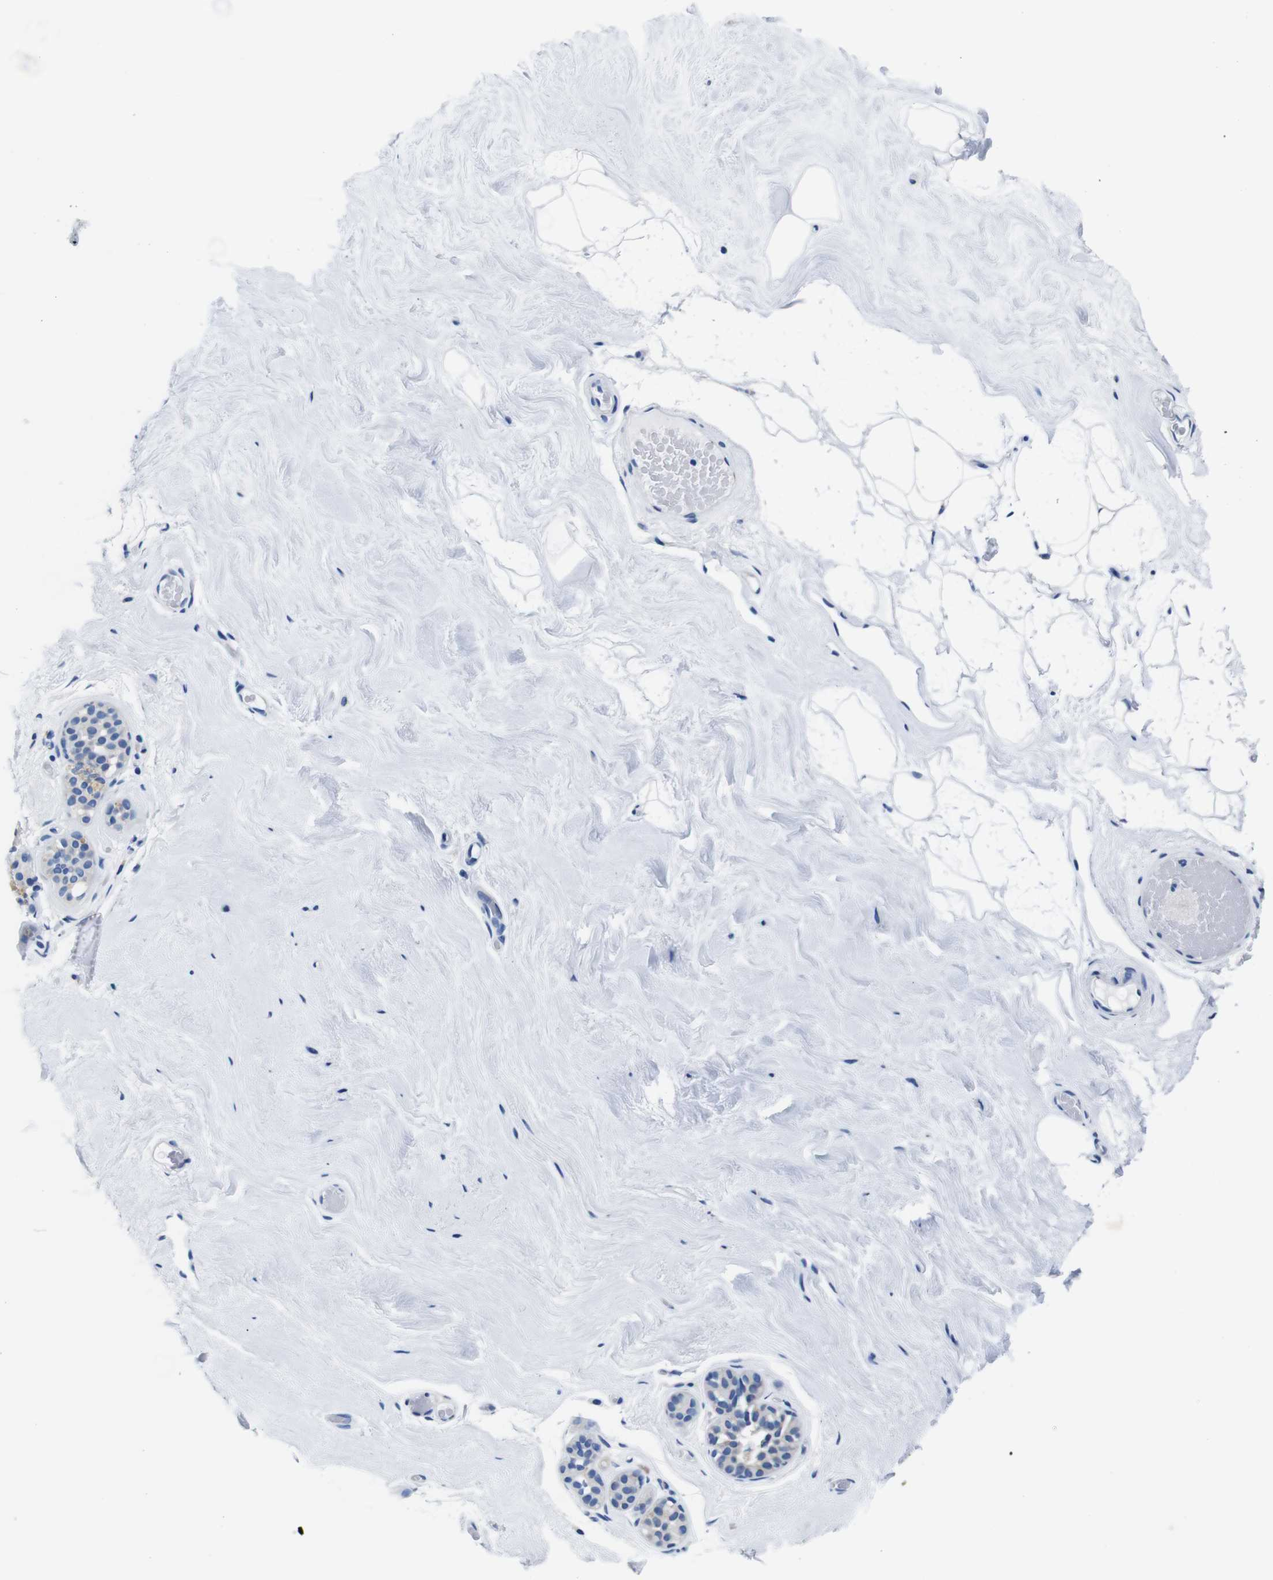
{"staining": {"intensity": "negative", "quantity": "none", "location": "none"}, "tissue": "breast", "cell_type": "Adipocytes", "image_type": "normal", "snomed": [{"axis": "morphology", "description": "Normal tissue, NOS"}, {"axis": "topography", "description": "Breast"}], "caption": "High power microscopy photomicrograph of an immunohistochemistry photomicrograph of benign breast, revealing no significant staining in adipocytes.", "gene": "SNX19", "patient": {"sex": "female", "age": 75}}